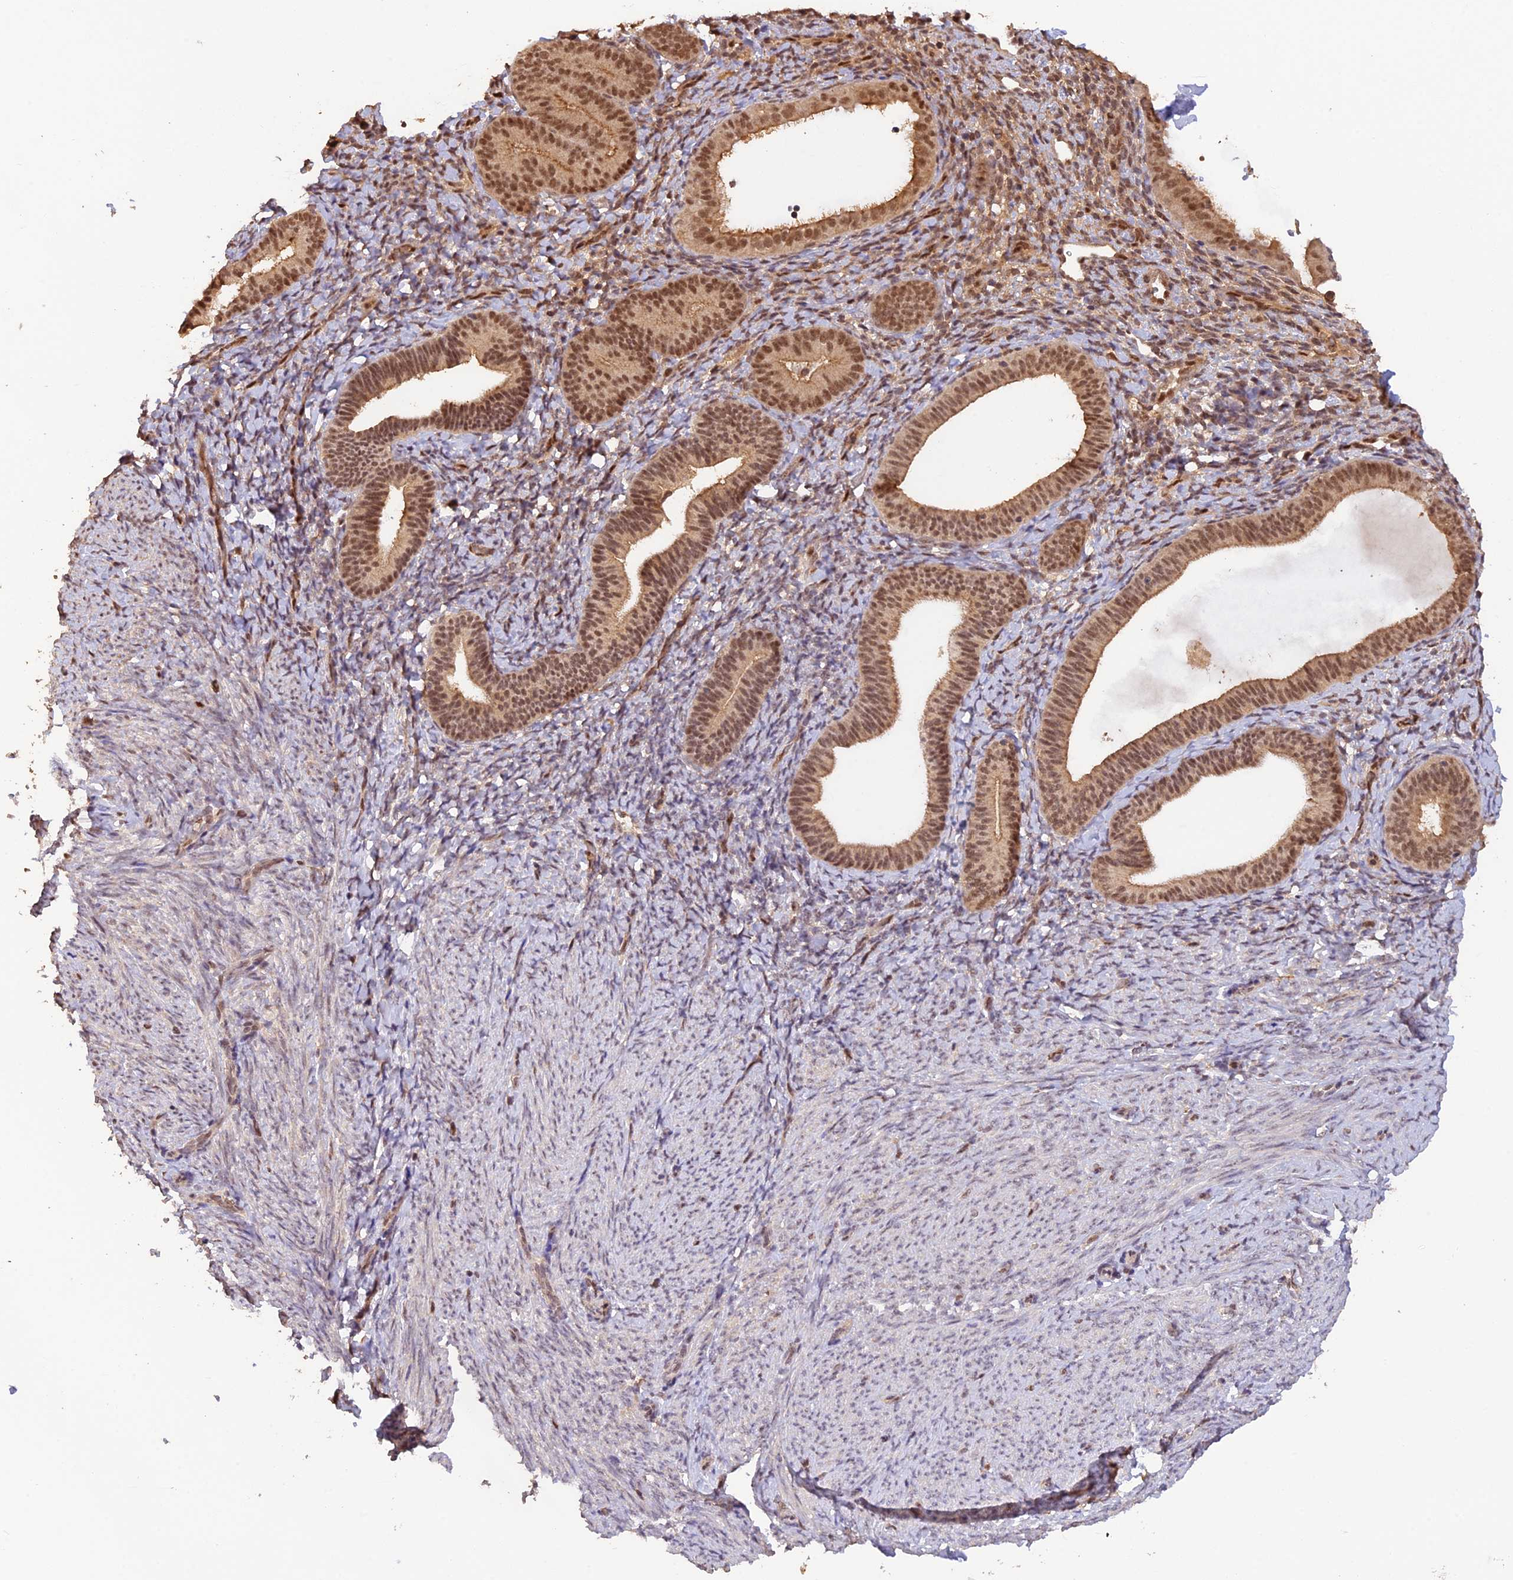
{"staining": {"intensity": "moderate", "quantity": "<25%", "location": "nuclear"}, "tissue": "endometrium", "cell_type": "Cells in endometrial stroma", "image_type": "normal", "snomed": [{"axis": "morphology", "description": "Normal tissue, NOS"}, {"axis": "topography", "description": "Endometrium"}], "caption": "IHC (DAB (3,3'-diaminobenzidine)) staining of benign human endometrium exhibits moderate nuclear protein expression in approximately <25% of cells in endometrial stroma.", "gene": "ZNF436", "patient": {"sex": "female", "age": 65}}